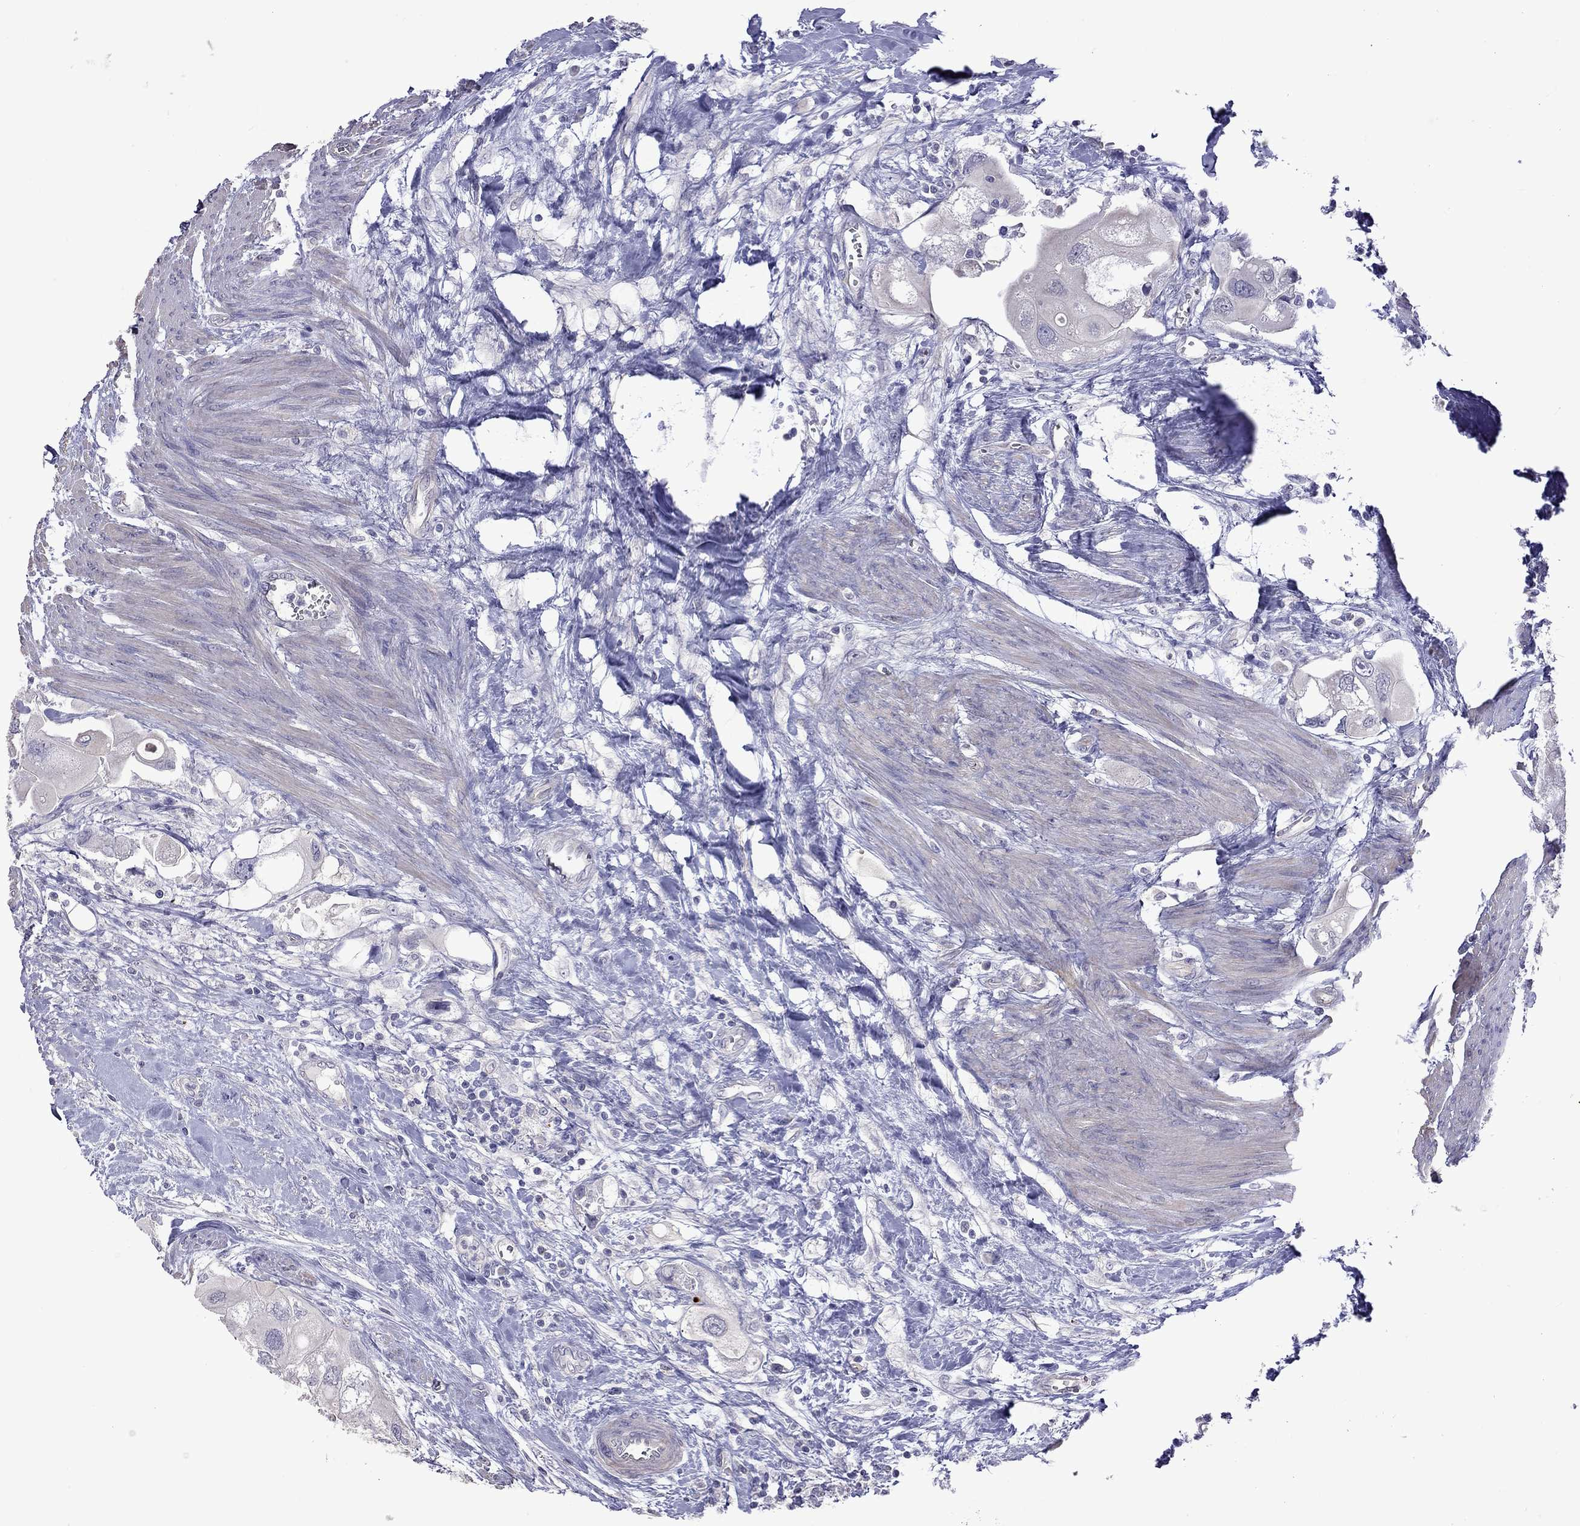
{"staining": {"intensity": "negative", "quantity": "none", "location": "none"}, "tissue": "urothelial cancer", "cell_type": "Tumor cells", "image_type": "cancer", "snomed": [{"axis": "morphology", "description": "Urothelial carcinoma, High grade"}, {"axis": "topography", "description": "Urinary bladder"}], "caption": "Protein analysis of high-grade urothelial carcinoma shows no significant staining in tumor cells.", "gene": "FEZ1", "patient": {"sex": "male", "age": 59}}